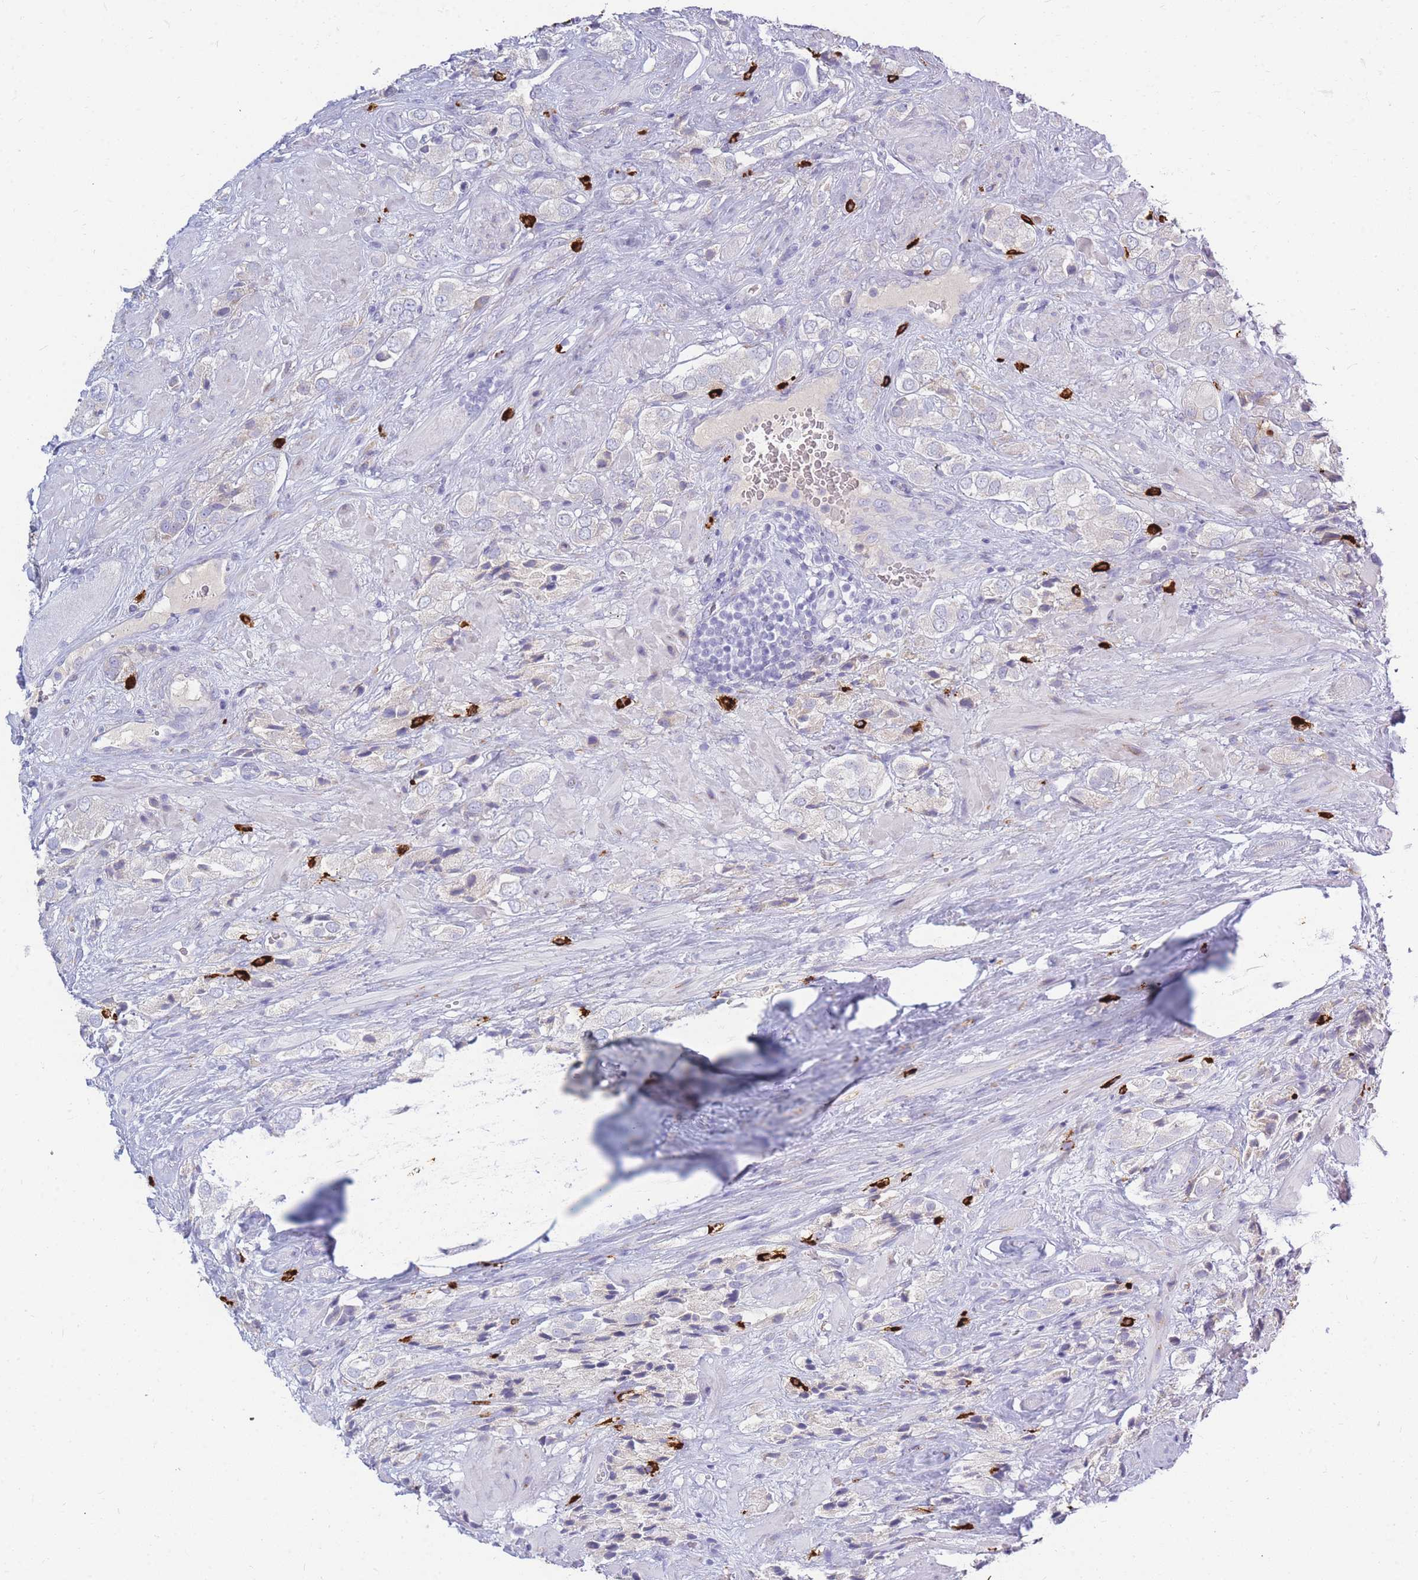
{"staining": {"intensity": "negative", "quantity": "none", "location": "none"}, "tissue": "prostate cancer", "cell_type": "Tumor cells", "image_type": "cancer", "snomed": [{"axis": "morphology", "description": "Adenocarcinoma, High grade"}, {"axis": "topography", "description": "Prostate and seminal vesicle, NOS"}], "caption": "DAB immunohistochemical staining of human prostate cancer (high-grade adenocarcinoma) displays no significant positivity in tumor cells.", "gene": "TPSD1", "patient": {"sex": "male", "age": 64}}